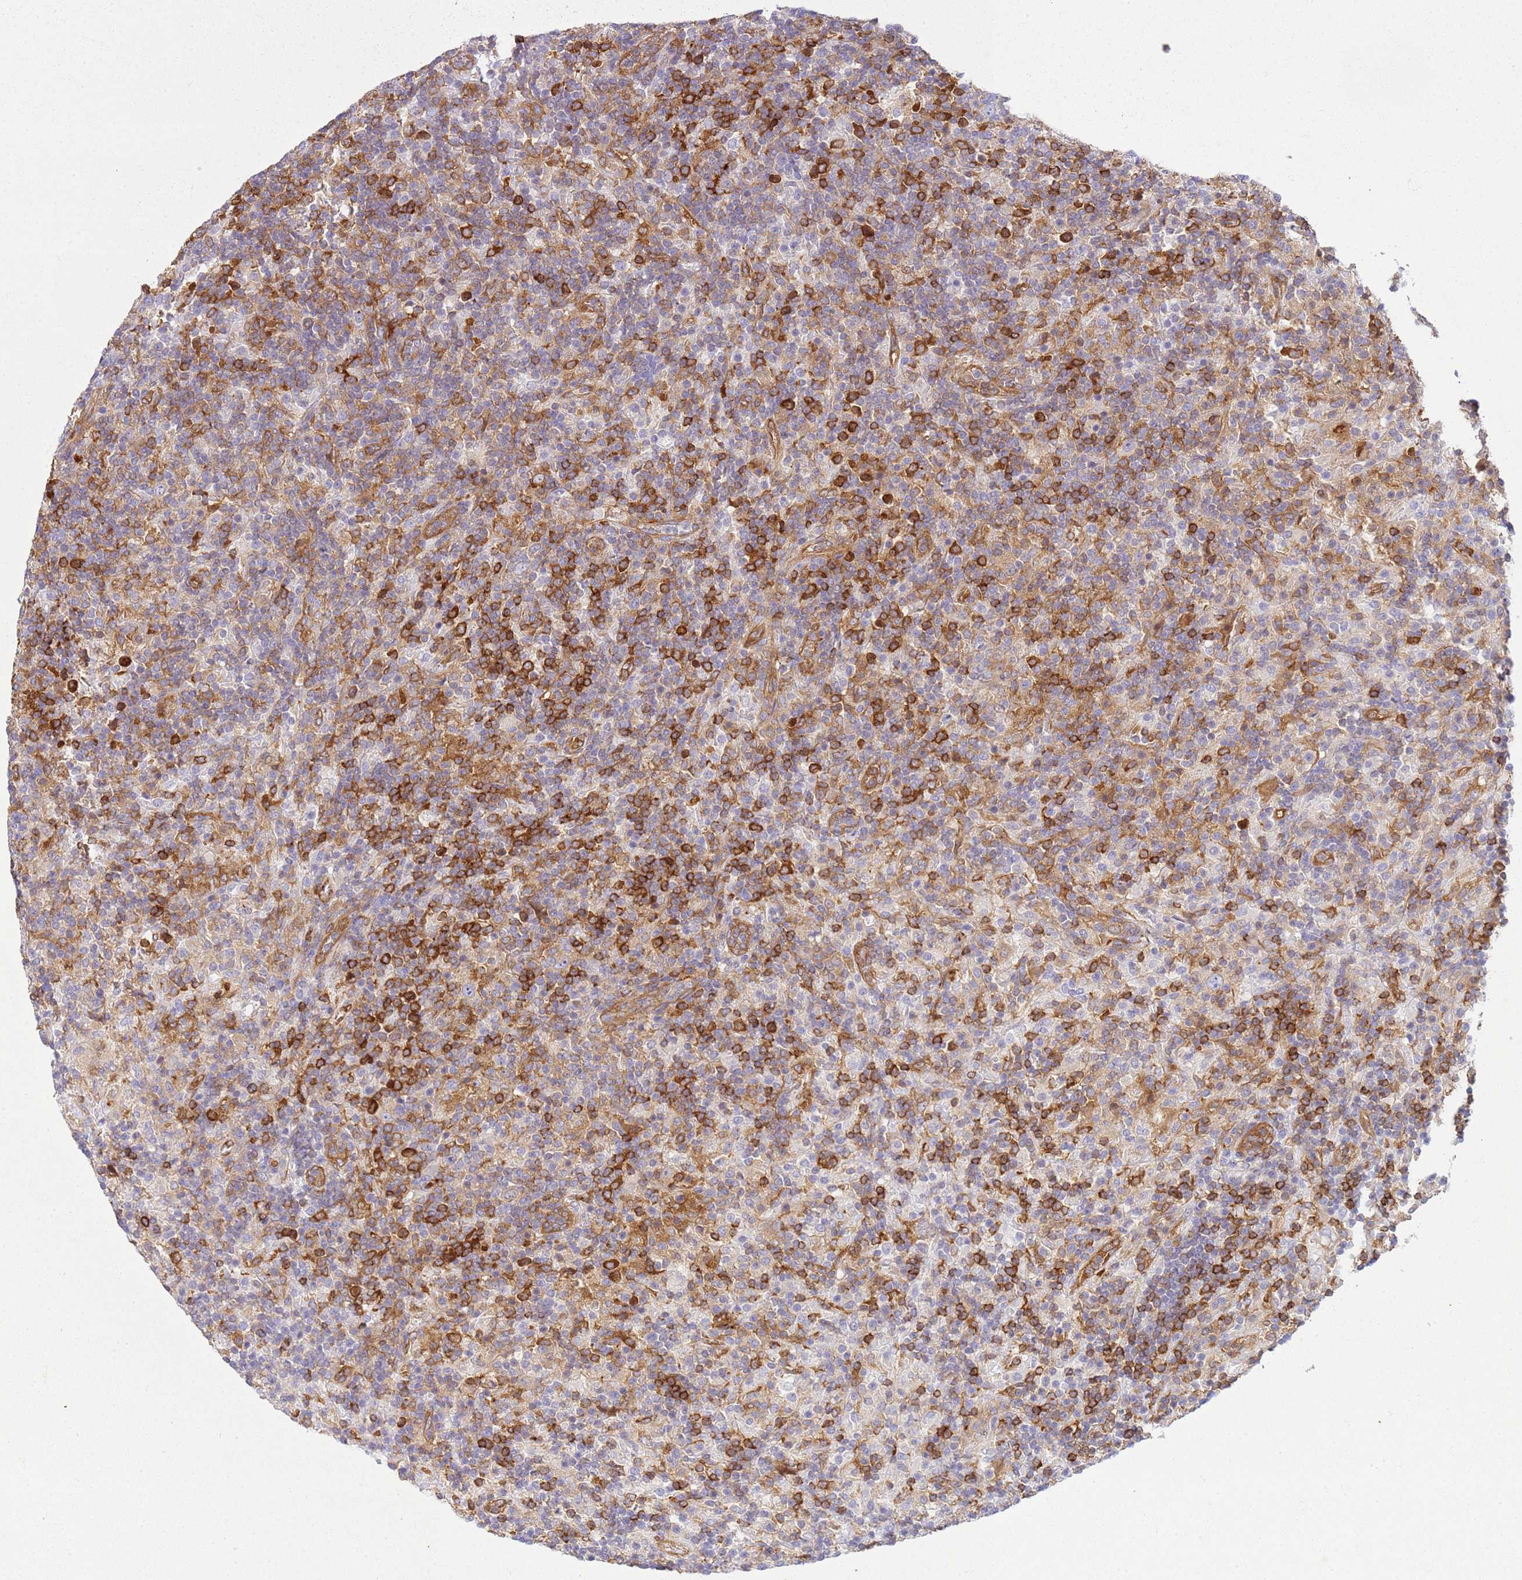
{"staining": {"intensity": "negative", "quantity": "none", "location": "none"}, "tissue": "lymphoma", "cell_type": "Tumor cells", "image_type": "cancer", "snomed": [{"axis": "morphology", "description": "Hodgkin's disease, NOS"}, {"axis": "topography", "description": "Lymph node"}], "caption": "Tumor cells show no significant expression in Hodgkin's disease. (IHC, brightfield microscopy, high magnification).", "gene": "SNX21", "patient": {"sex": "male", "age": 70}}